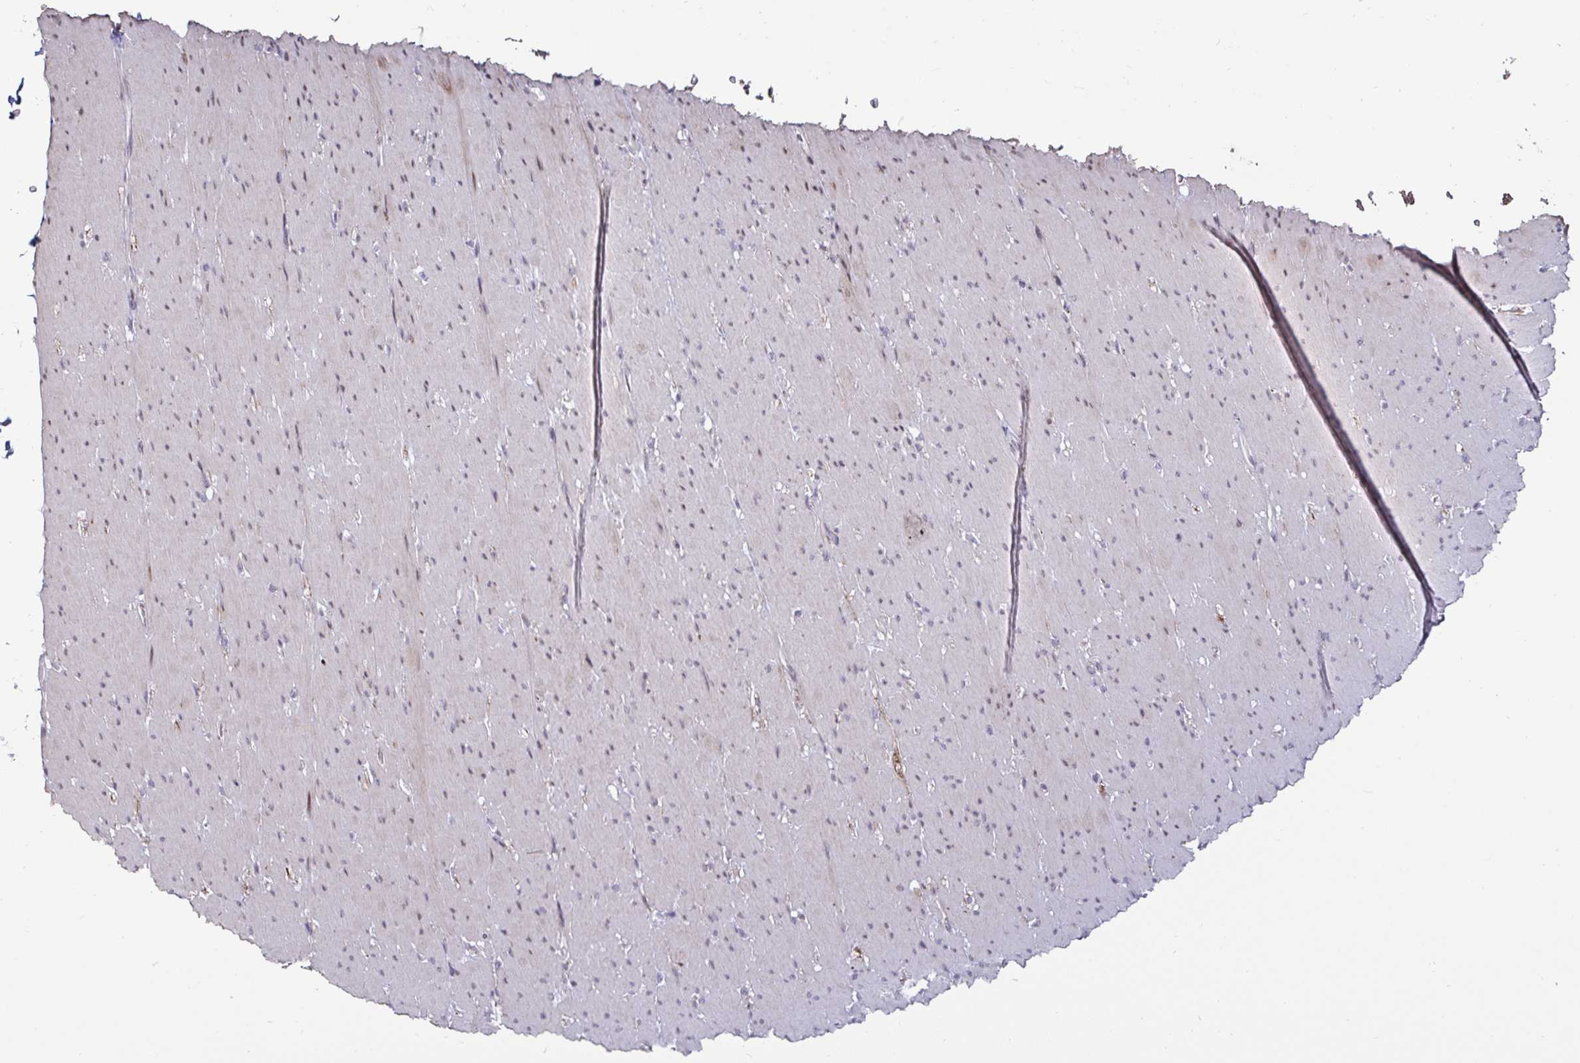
{"staining": {"intensity": "weak", "quantity": "<25%", "location": "cytoplasmic/membranous"}, "tissue": "smooth muscle", "cell_type": "Smooth muscle cells", "image_type": "normal", "snomed": [{"axis": "morphology", "description": "Normal tissue, NOS"}, {"axis": "topography", "description": "Smooth muscle"}, {"axis": "topography", "description": "Rectum"}], "caption": "Immunohistochemistry of unremarkable human smooth muscle demonstrates no expression in smooth muscle cells. Brightfield microscopy of IHC stained with DAB (brown) and hematoxylin (blue), captured at high magnification.", "gene": "DZIP1", "patient": {"sex": "male", "age": 53}}